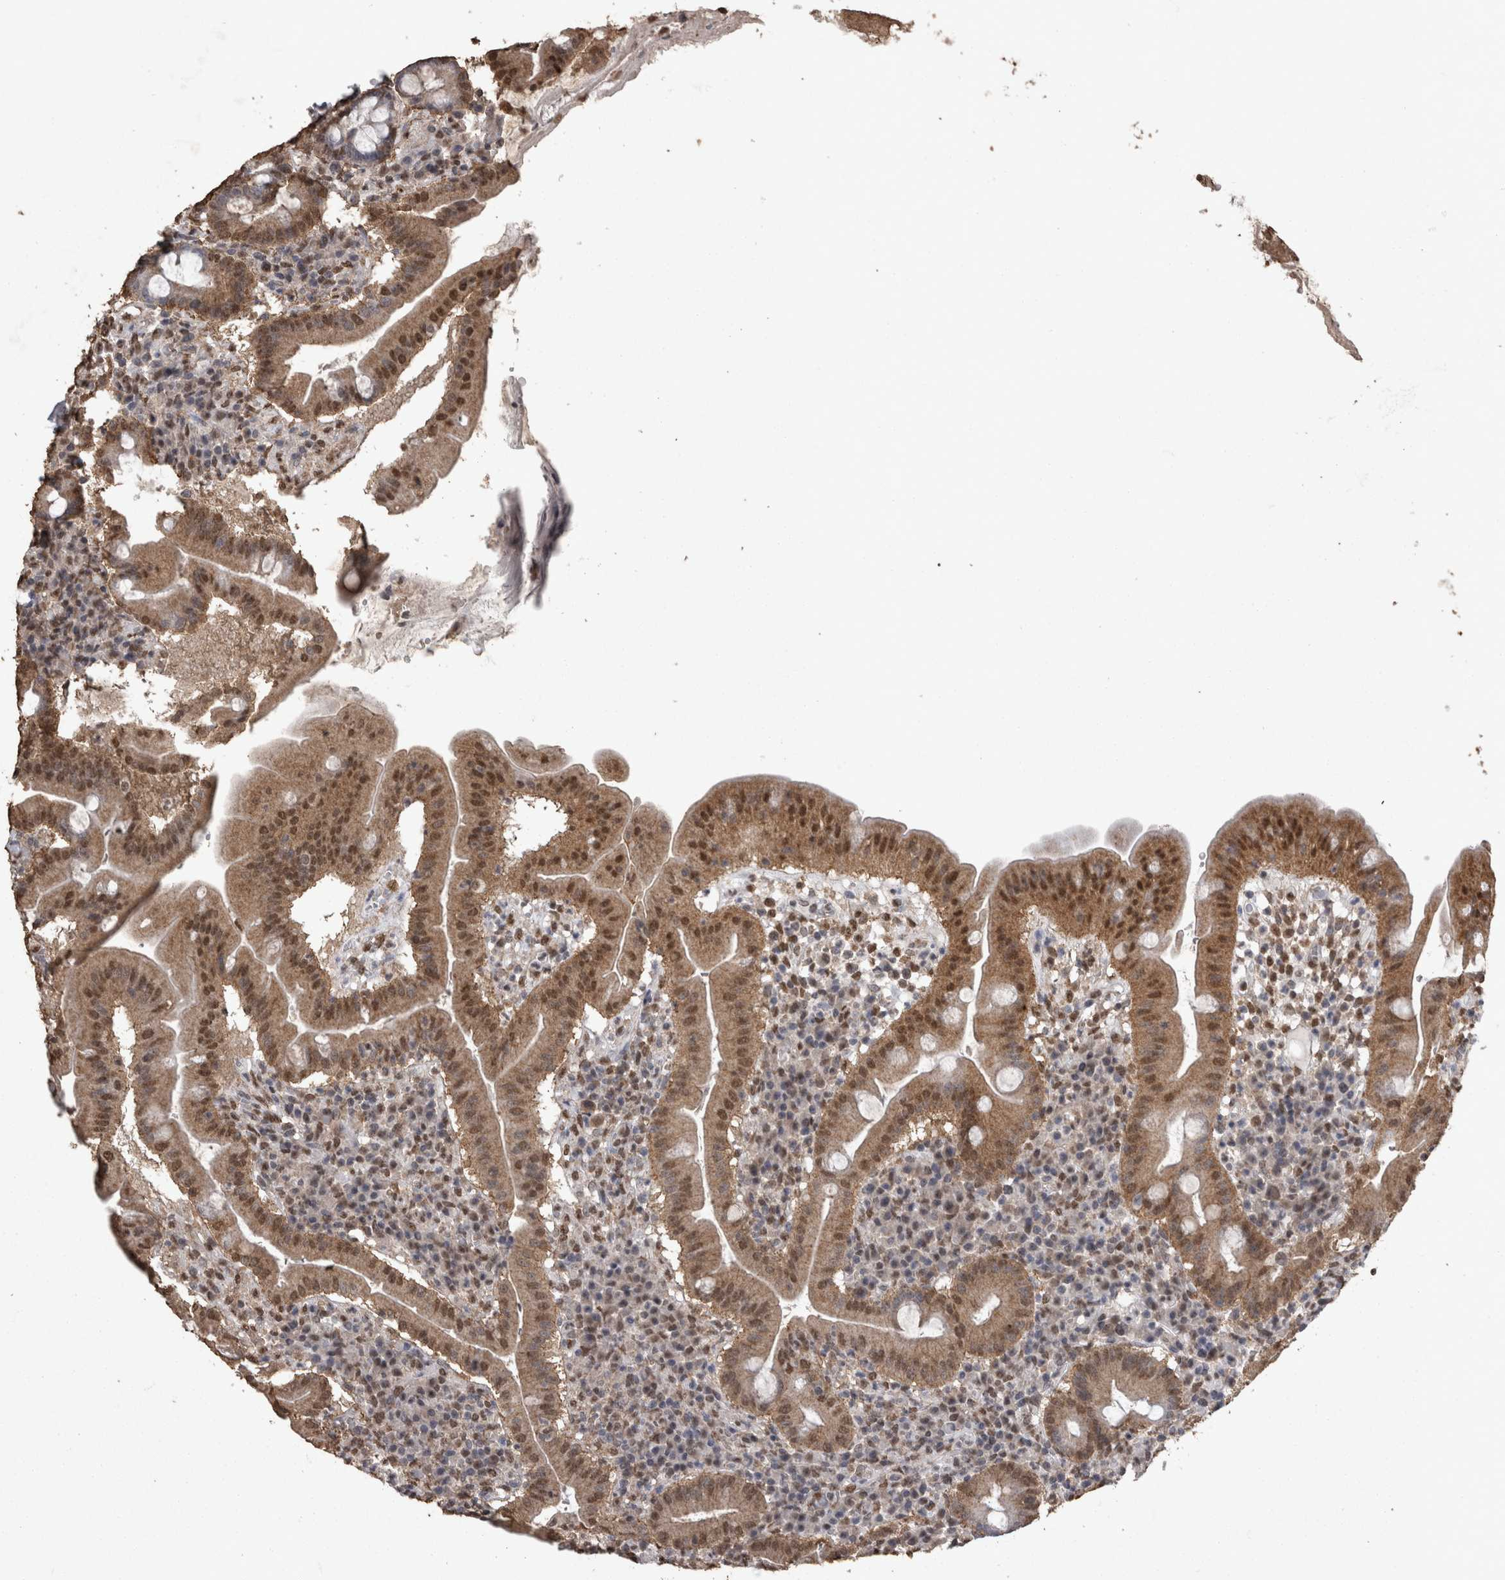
{"staining": {"intensity": "moderate", "quantity": ">75%", "location": "cytoplasmic/membranous,nuclear"}, "tissue": "duodenum", "cell_type": "Glandular cells", "image_type": "normal", "snomed": [{"axis": "morphology", "description": "Normal tissue, NOS"}, {"axis": "topography", "description": "Duodenum"}], "caption": "An image showing moderate cytoplasmic/membranous,nuclear positivity in about >75% of glandular cells in unremarkable duodenum, as visualized by brown immunohistochemical staining.", "gene": "SMAD7", "patient": {"sex": "male", "age": 50}}